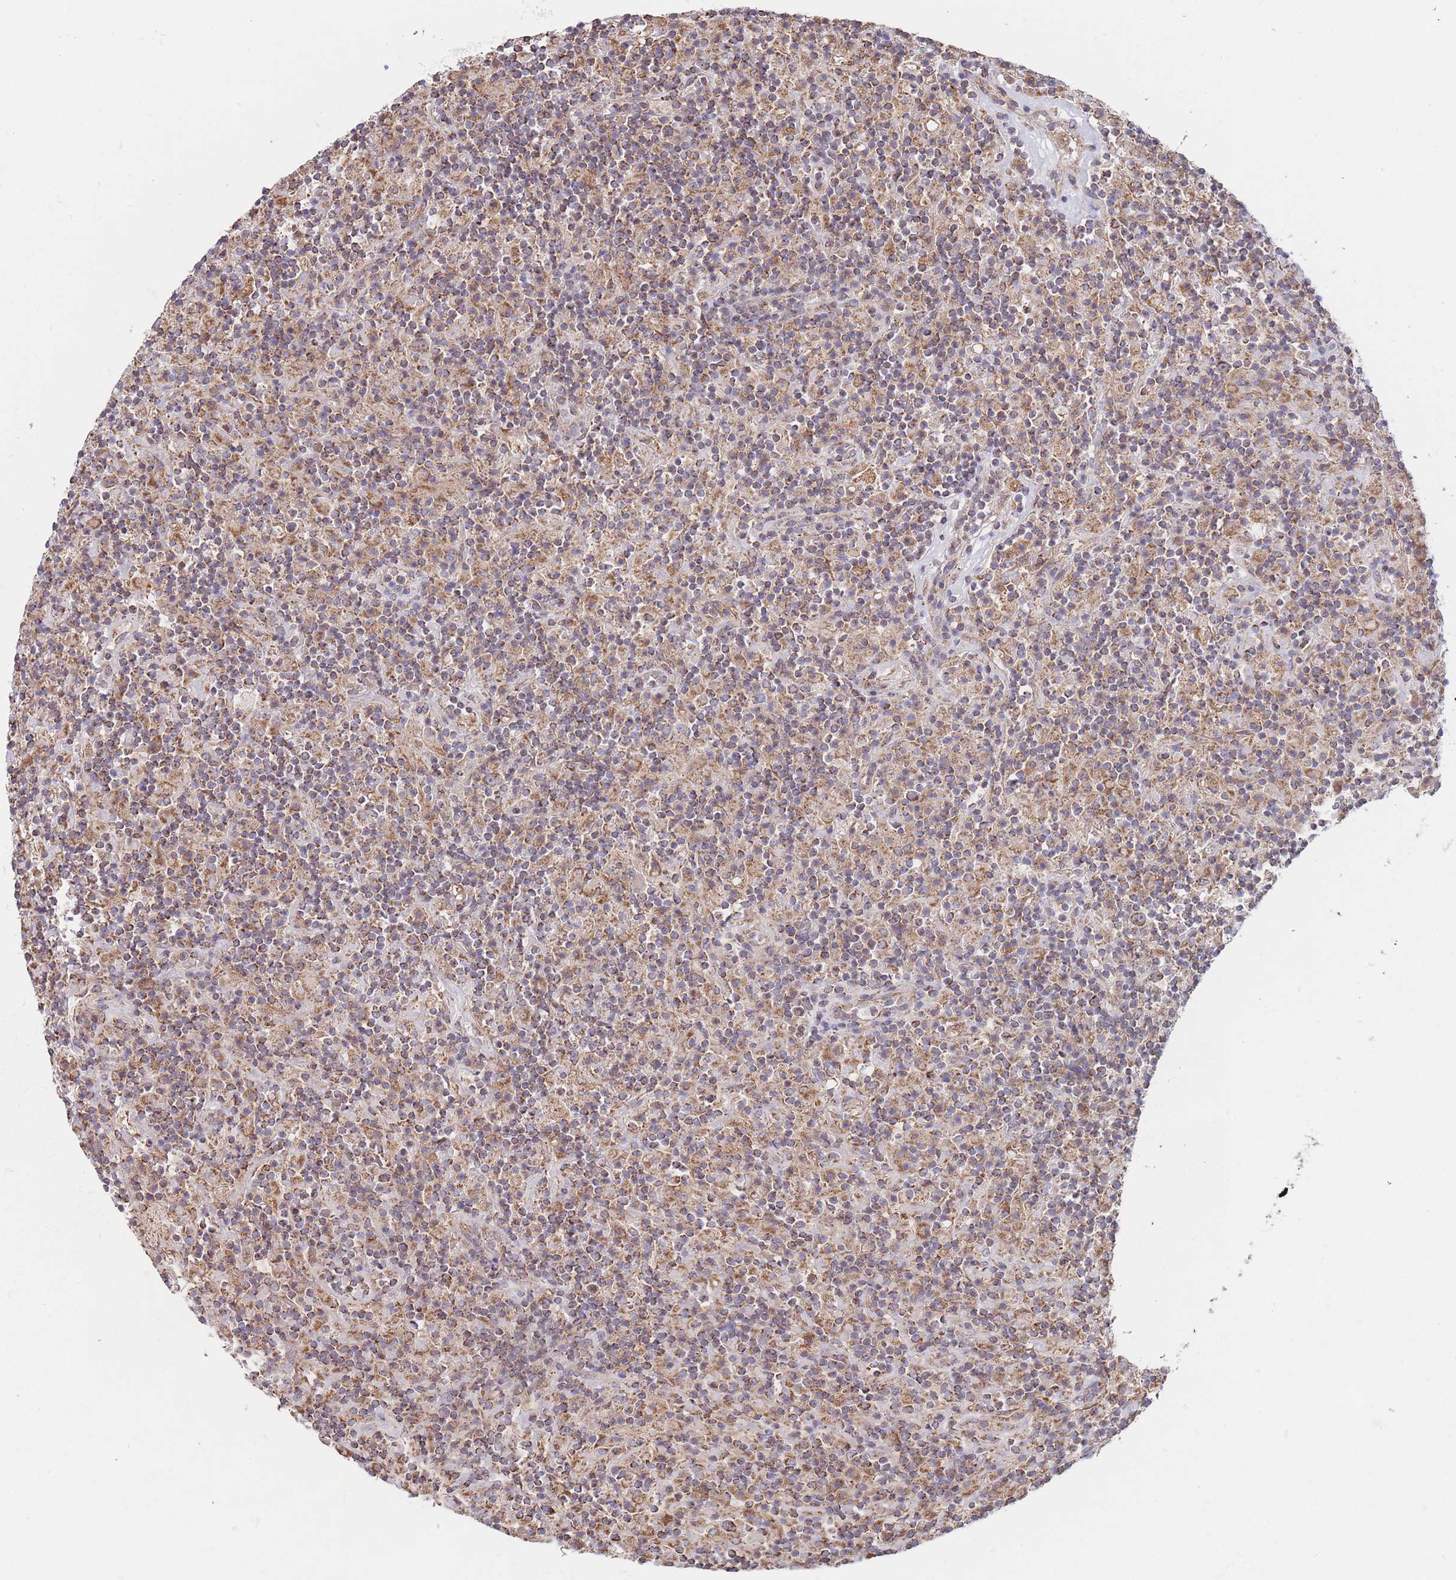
{"staining": {"intensity": "moderate", "quantity": ">75%", "location": "cytoplasmic/membranous"}, "tissue": "lymphoma", "cell_type": "Tumor cells", "image_type": "cancer", "snomed": [{"axis": "morphology", "description": "Hodgkin's disease, NOS"}, {"axis": "topography", "description": "Lymph node"}], "caption": "Hodgkin's disease was stained to show a protein in brown. There is medium levels of moderate cytoplasmic/membranous positivity in approximately >75% of tumor cells.", "gene": "KIF16B", "patient": {"sex": "male", "age": 70}}